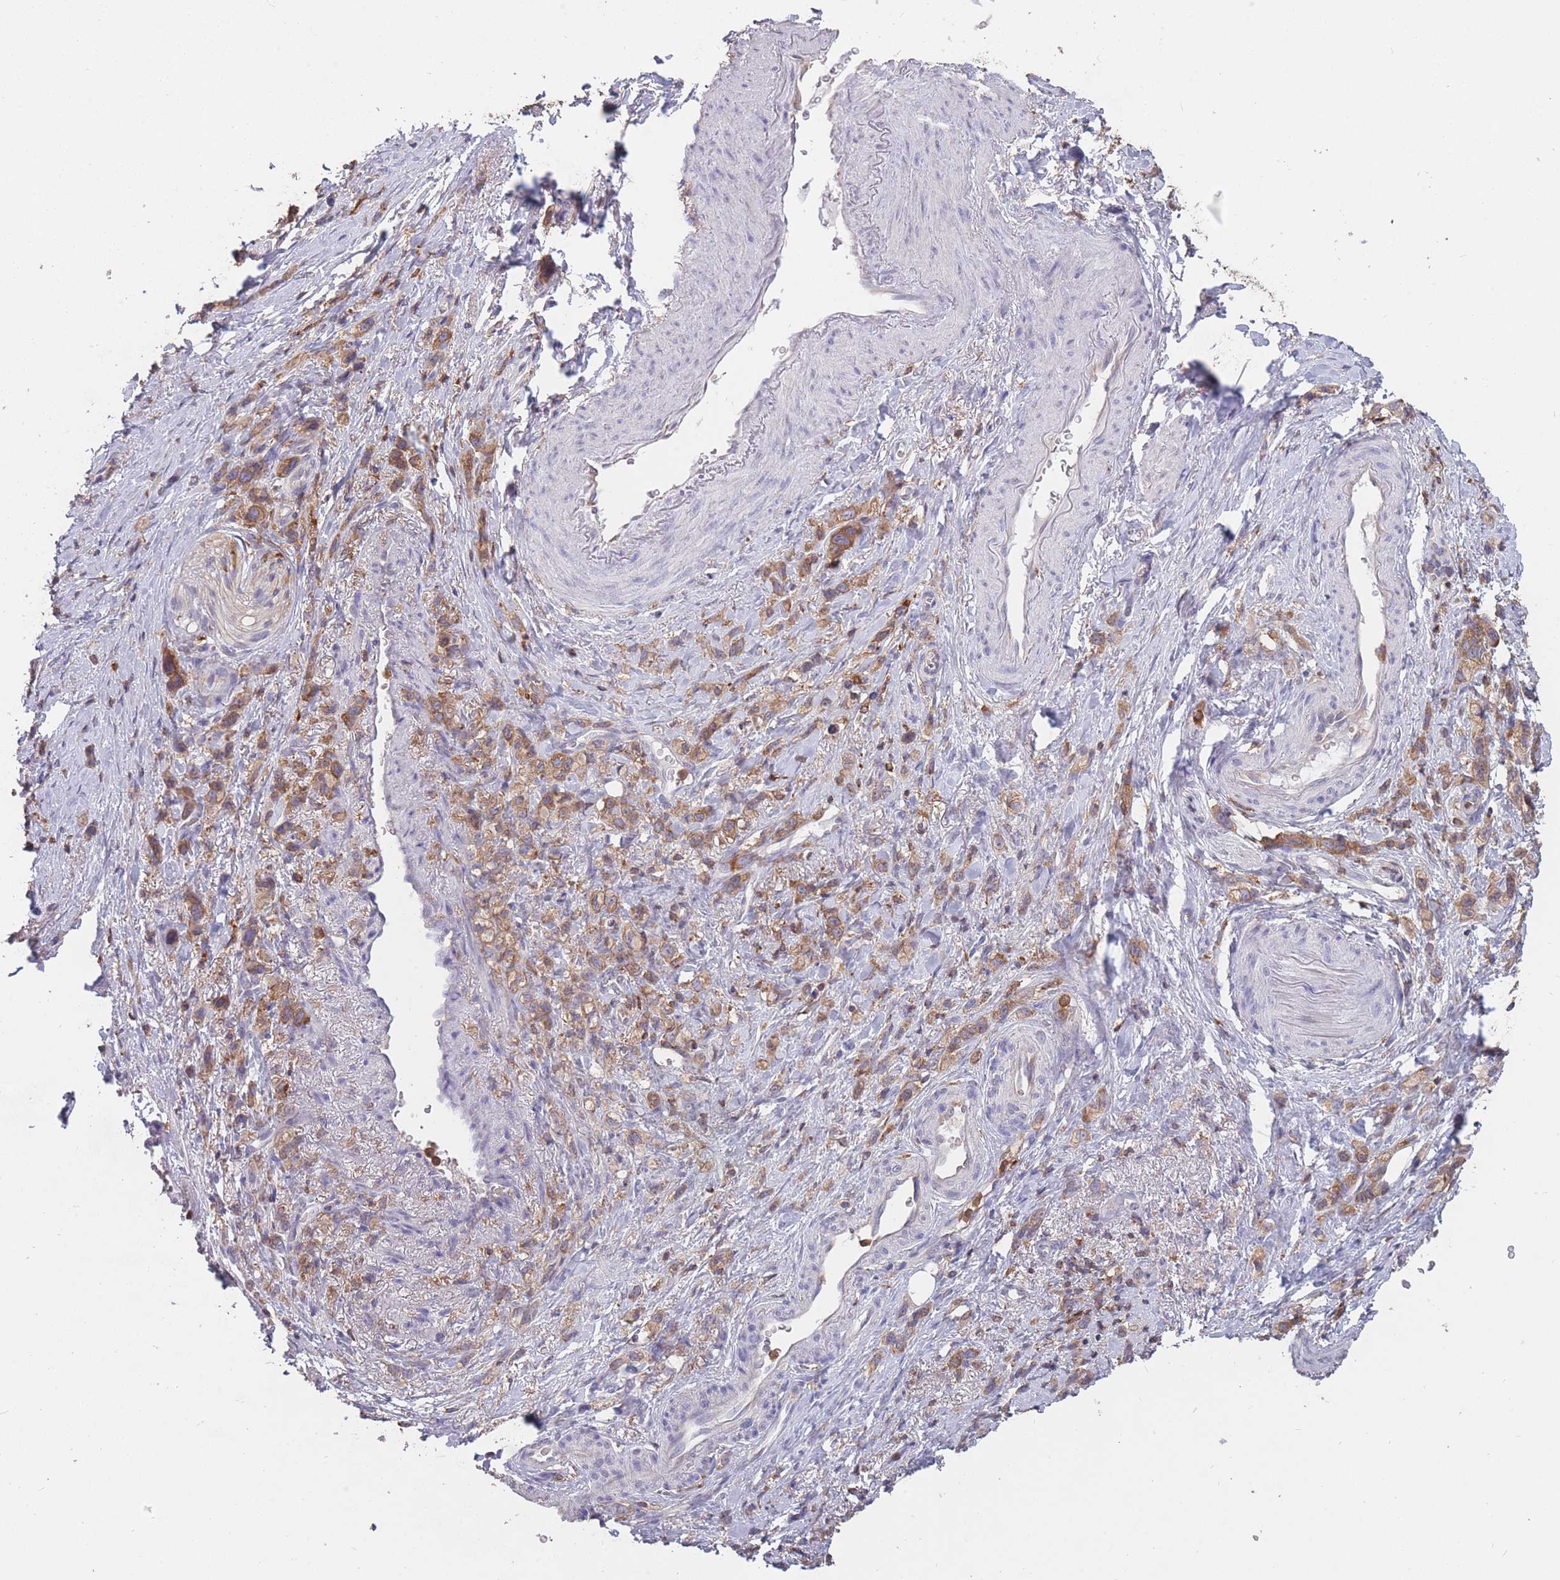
{"staining": {"intensity": "moderate", "quantity": ">75%", "location": "cytoplasmic/membranous"}, "tissue": "stomach cancer", "cell_type": "Tumor cells", "image_type": "cancer", "snomed": [{"axis": "morphology", "description": "Adenocarcinoma, NOS"}, {"axis": "topography", "description": "Stomach"}], "caption": "The micrograph displays staining of adenocarcinoma (stomach), revealing moderate cytoplasmic/membranous protein expression (brown color) within tumor cells.", "gene": "GMIP", "patient": {"sex": "female", "age": 65}}